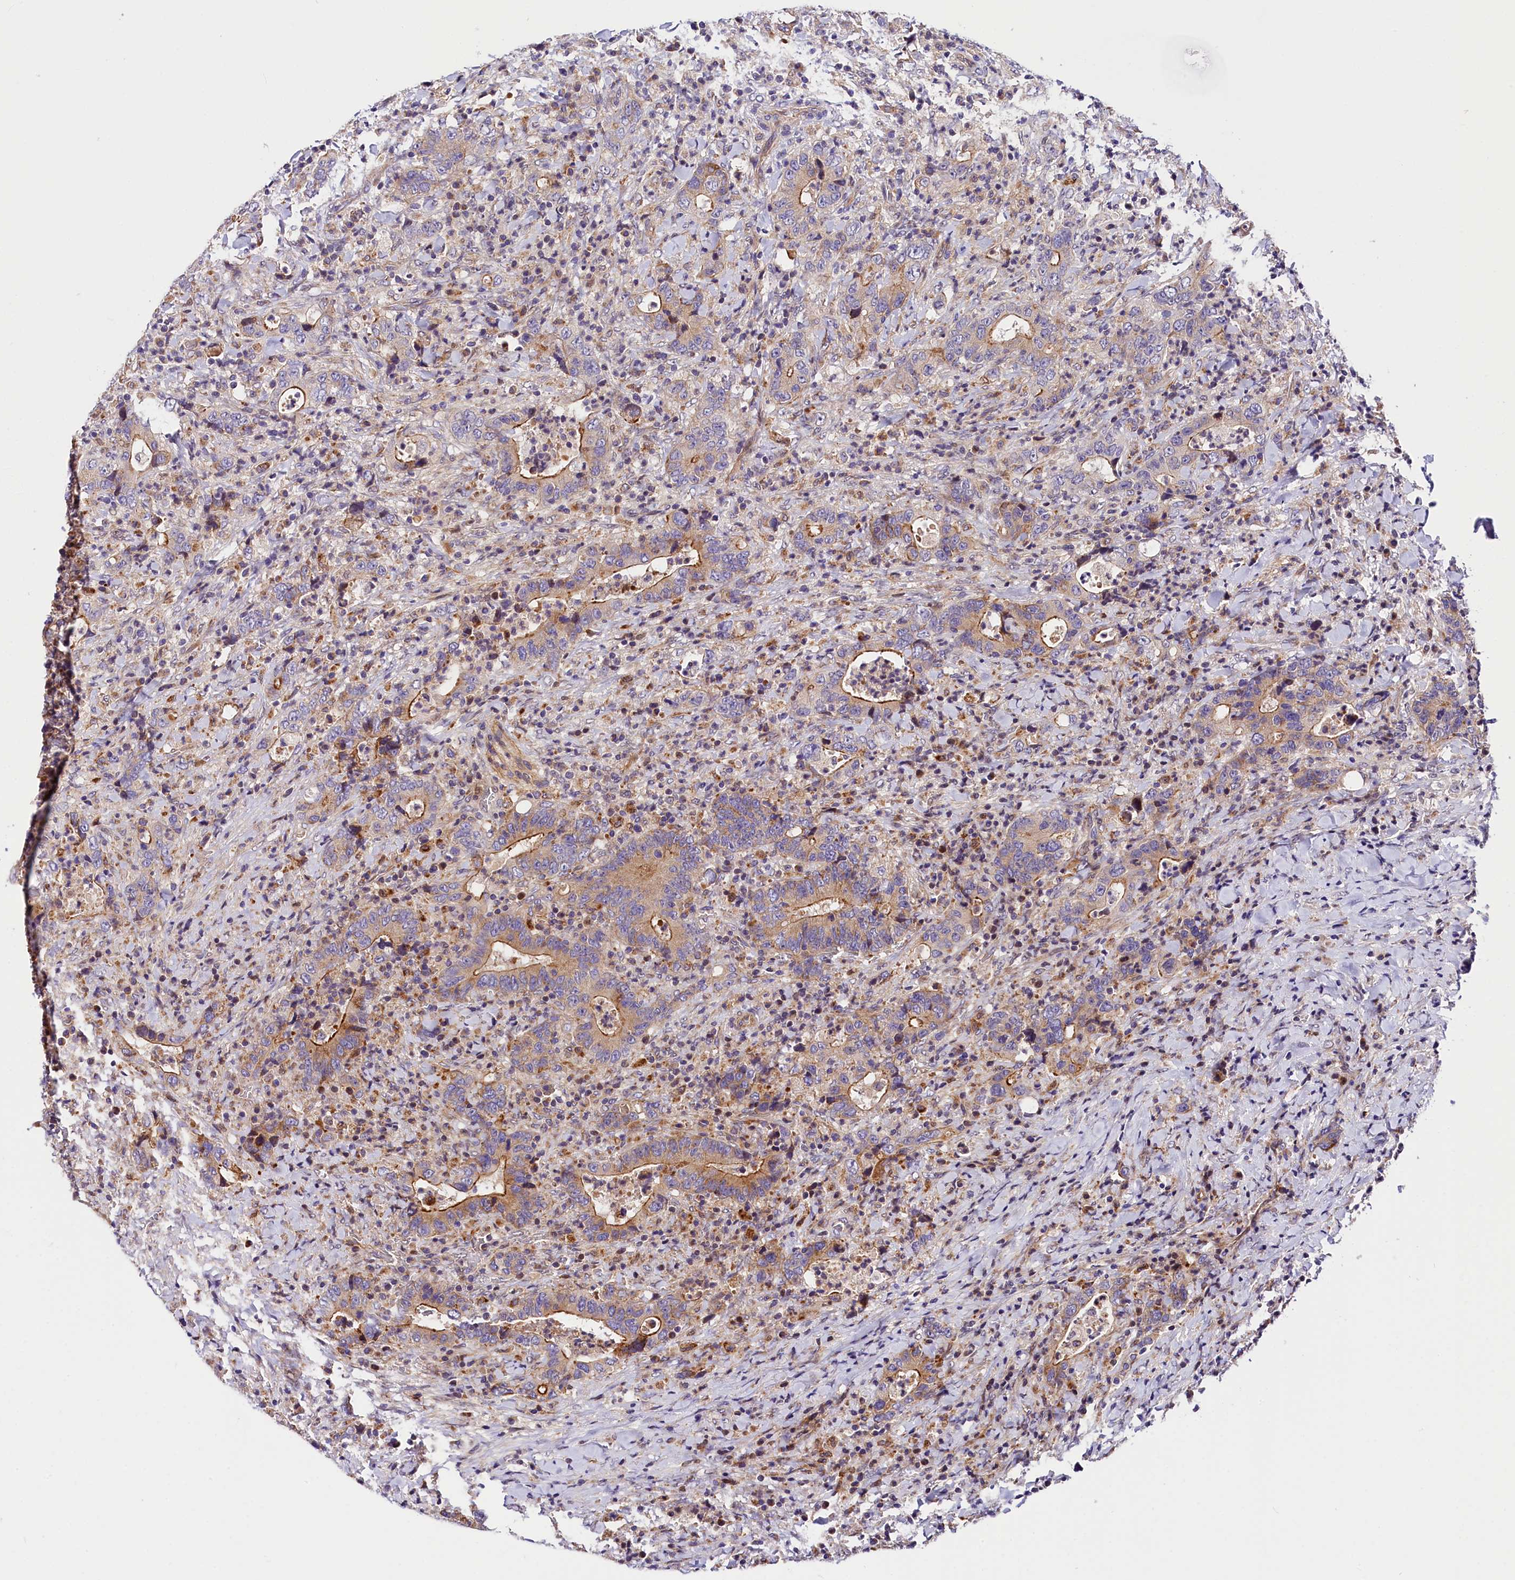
{"staining": {"intensity": "moderate", "quantity": "25%-75%", "location": "cytoplasmic/membranous"}, "tissue": "colorectal cancer", "cell_type": "Tumor cells", "image_type": "cancer", "snomed": [{"axis": "morphology", "description": "Adenocarcinoma, NOS"}, {"axis": "topography", "description": "Colon"}], "caption": "Immunohistochemical staining of human colorectal cancer (adenocarcinoma) displays medium levels of moderate cytoplasmic/membranous protein staining in approximately 25%-75% of tumor cells.", "gene": "ARMC6", "patient": {"sex": "female", "age": 75}}